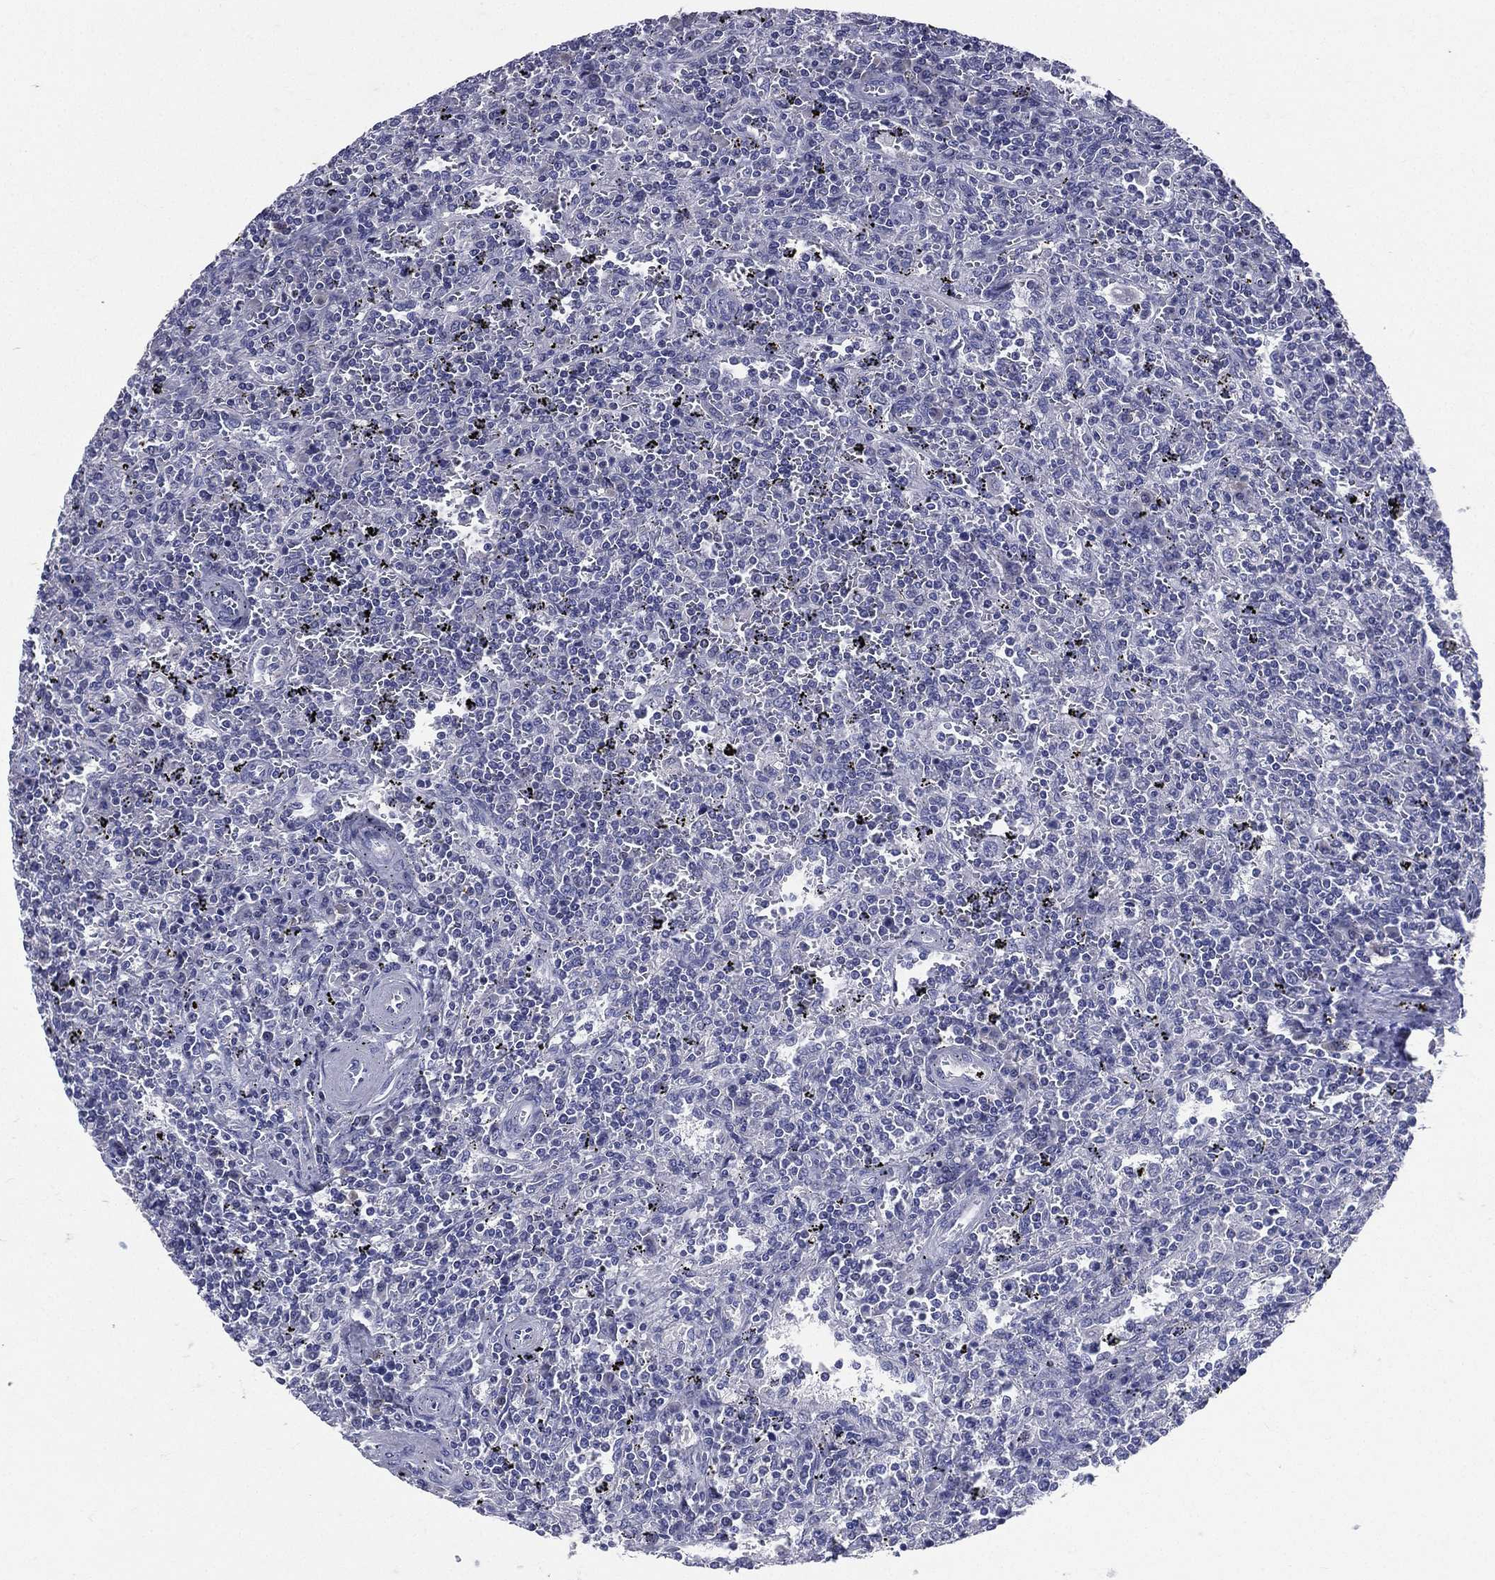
{"staining": {"intensity": "negative", "quantity": "none", "location": "none"}, "tissue": "lymphoma", "cell_type": "Tumor cells", "image_type": "cancer", "snomed": [{"axis": "morphology", "description": "Malignant lymphoma, non-Hodgkin's type, Low grade"}, {"axis": "topography", "description": "Spleen"}], "caption": "Micrograph shows no significant protein positivity in tumor cells of lymphoma.", "gene": "TGM1", "patient": {"sex": "male", "age": 62}}